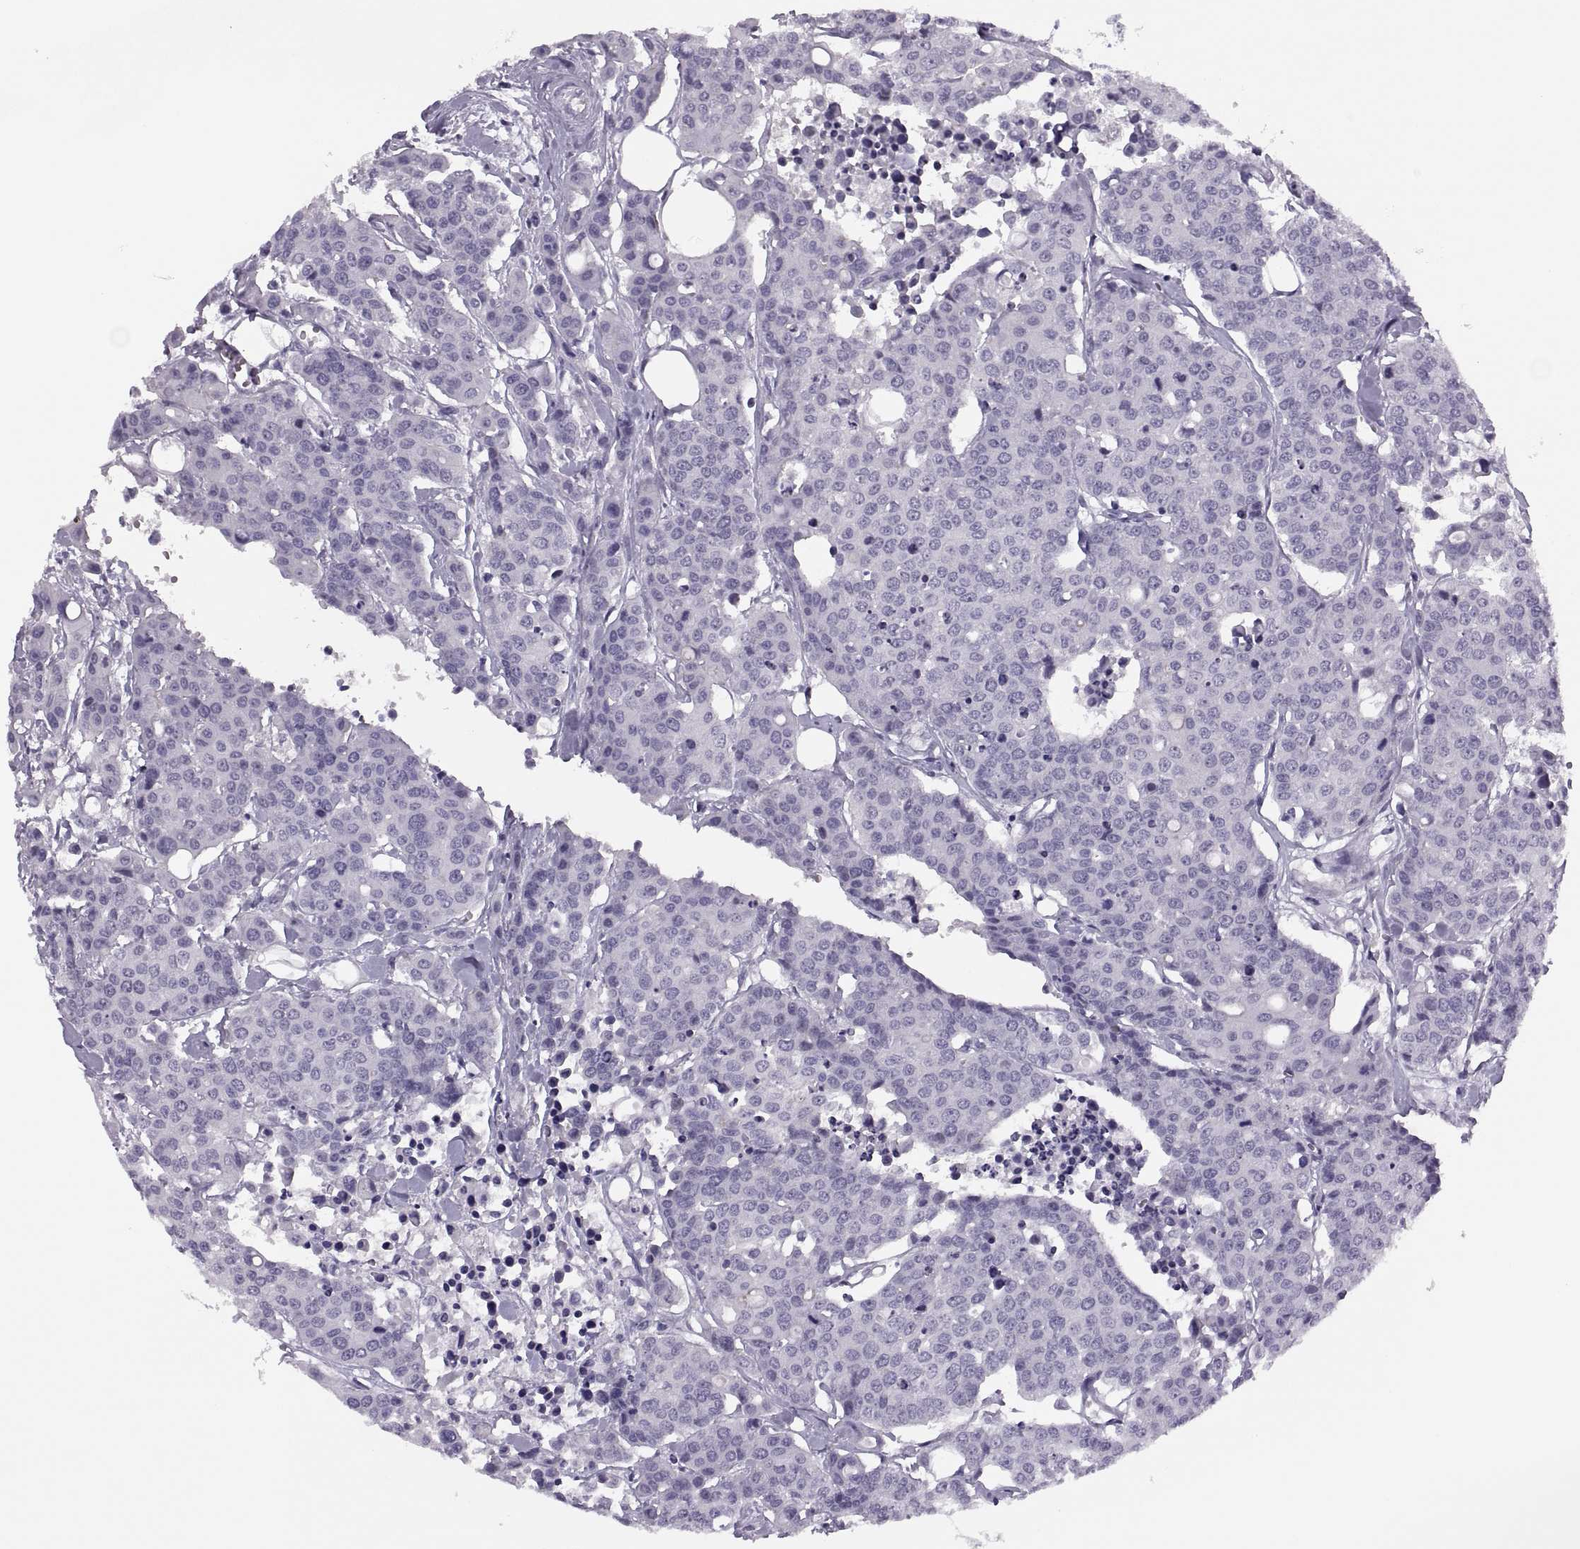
{"staining": {"intensity": "negative", "quantity": "none", "location": "none"}, "tissue": "carcinoid", "cell_type": "Tumor cells", "image_type": "cancer", "snomed": [{"axis": "morphology", "description": "Carcinoid, malignant, NOS"}, {"axis": "topography", "description": "Colon"}], "caption": "A histopathology image of carcinoid stained for a protein reveals no brown staining in tumor cells.", "gene": "SYNGR4", "patient": {"sex": "male", "age": 81}}